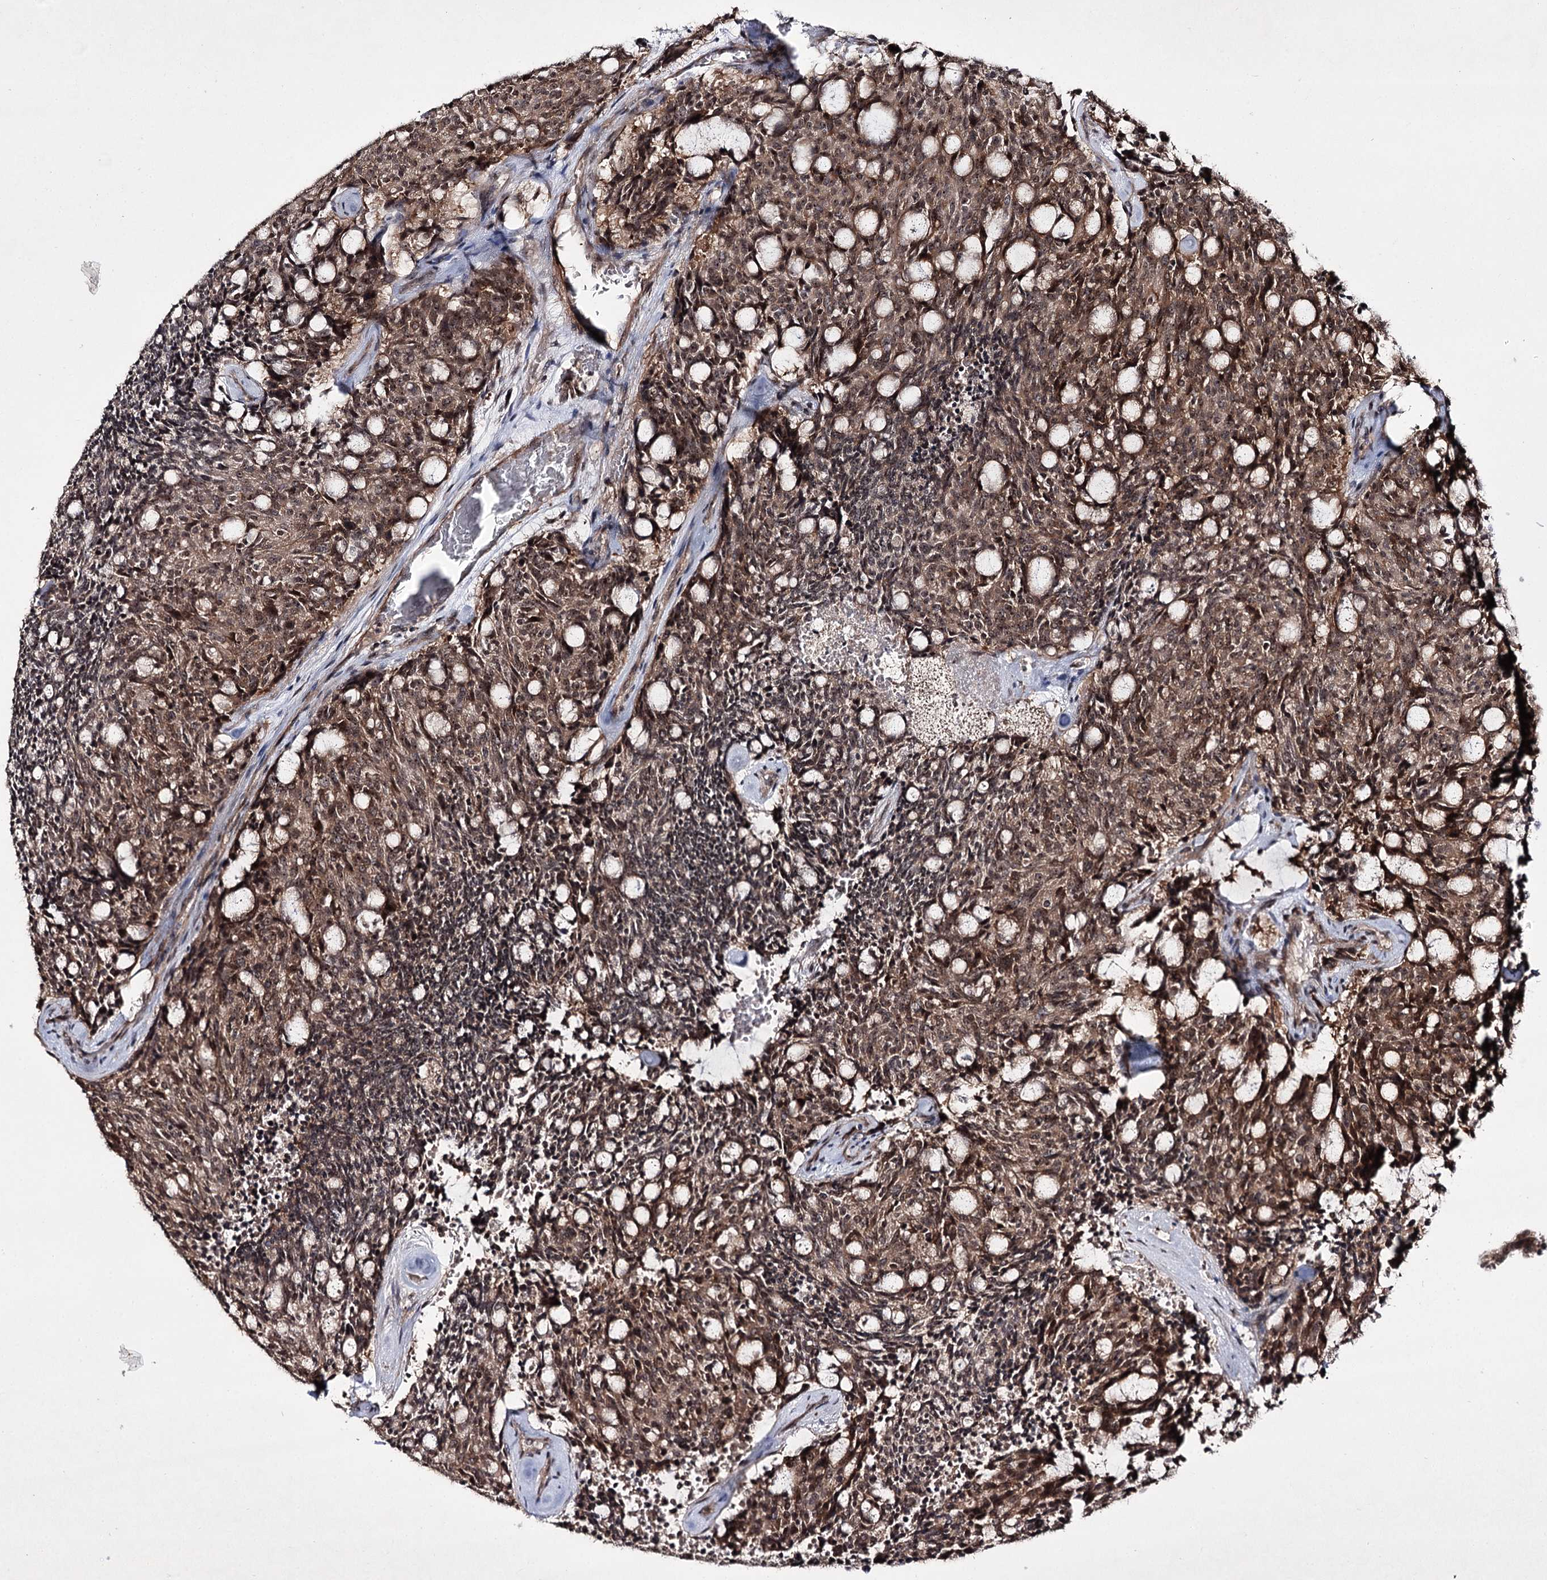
{"staining": {"intensity": "moderate", "quantity": ">75%", "location": "cytoplasmic/membranous,nuclear"}, "tissue": "carcinoid", "cell_type": "Tumor cells", "image_type": "cancer", "snomed": [{"axis": "morphology", "description": "Carcinoid, malignant, NOS"}, {"axis": "topography", "description": "Pancreas"}], "caption": "IHC micrograph of carcinoid stained for a protein (brown), which displays medium levels of moderate cytoplasmic/membranous and nuclear positivity in approximately >75% of tumor cells.", "gene": "CCDC59", "patient": {"sex": "female", "age": 54}}